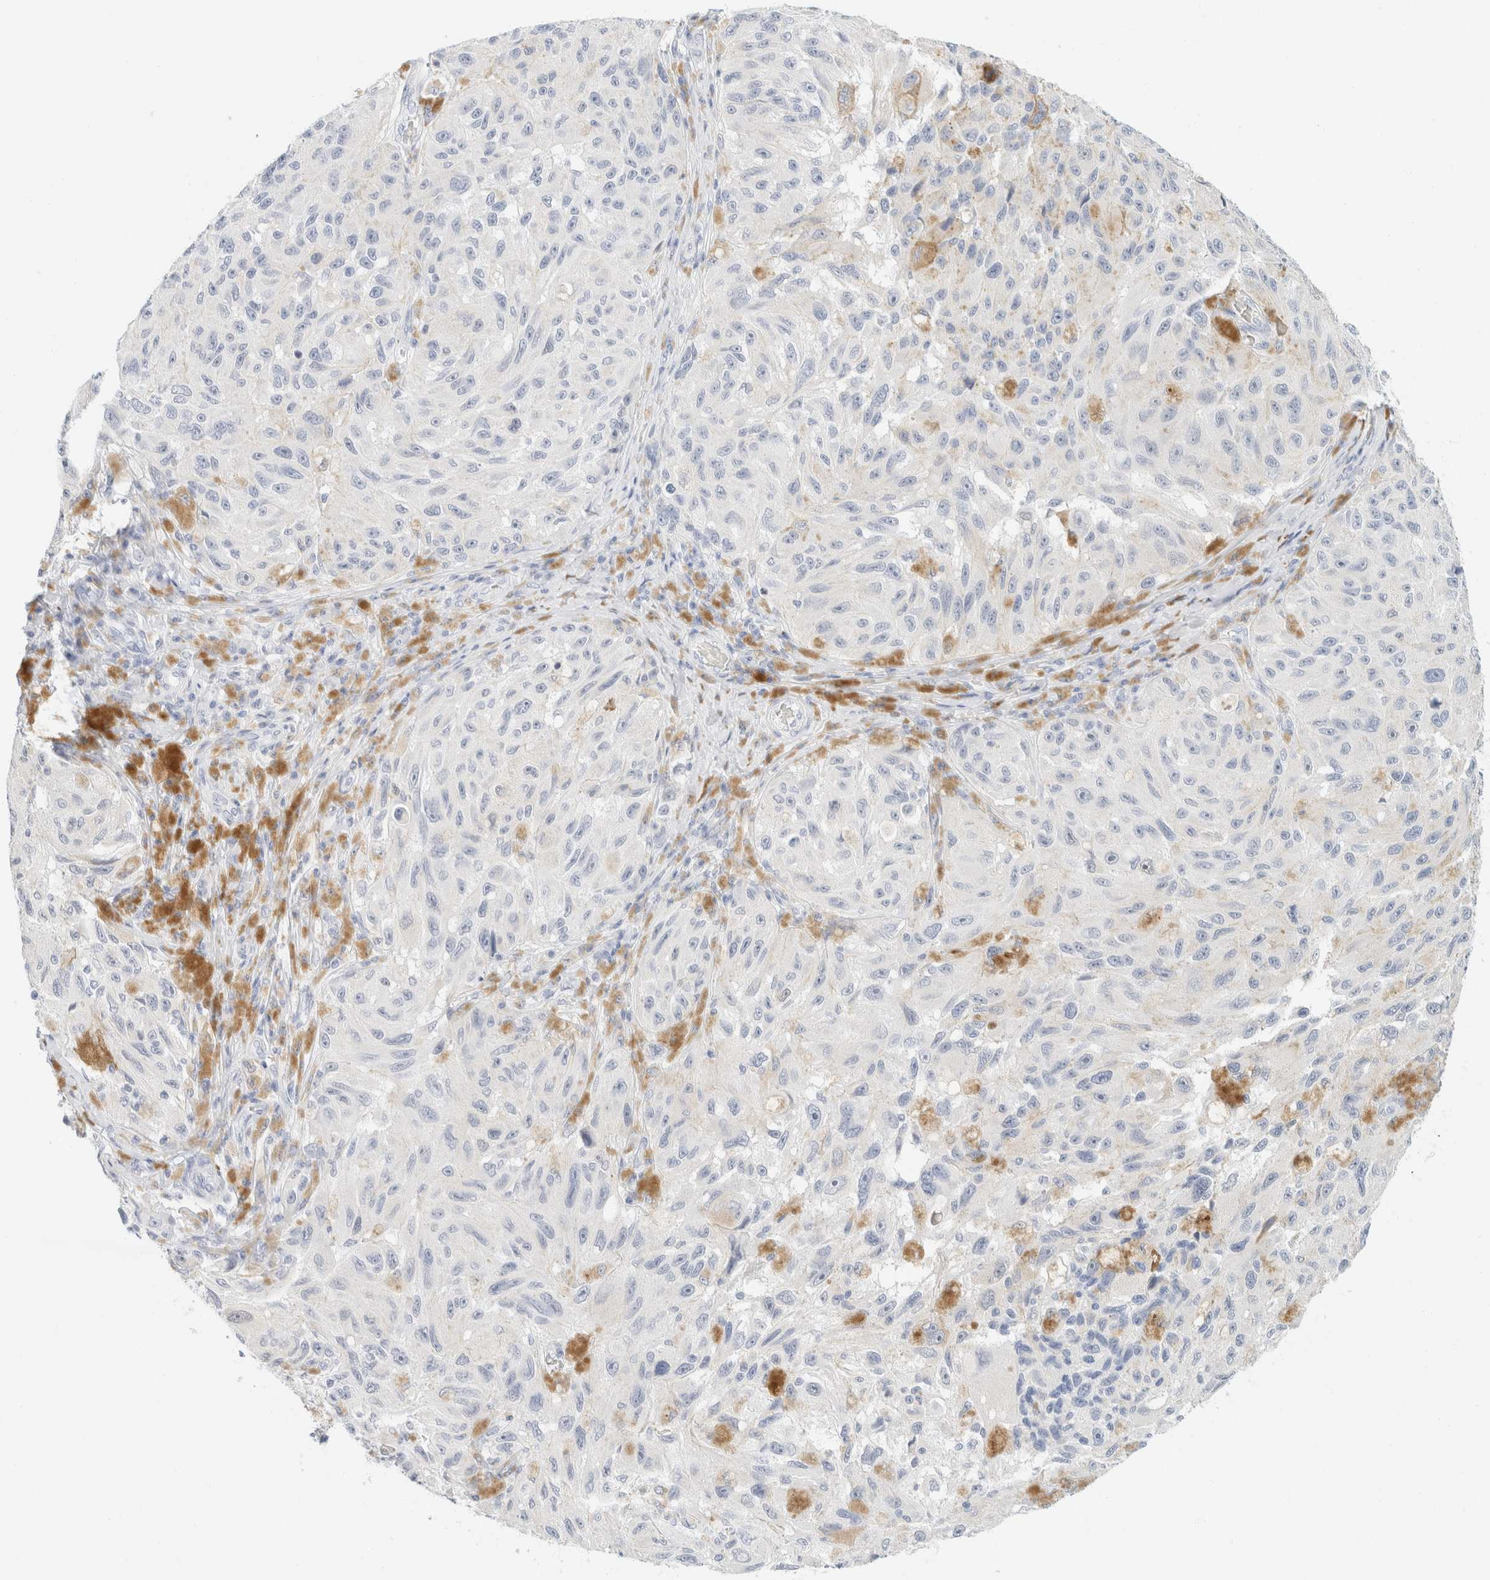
{"staining": {"intensity": "negative", "quantity": "none", "location": "none"}, "tissue": "melanoma", "cell_type": "Tumor cells", "image_type": "cancer", "snomed": [{"axis": "morphology", "description": "Malignant melanoma, NOS"}, {"axis": "topography", "description": "Skin"}], "caption": "Immunohistochemical staining of malignant melanoma exhibits no significant expression in tumor cells. (DAB (3,3'-diaminobenzidine) immunohistochemistry with hematoxylin counter stain).", "gene": "KRT20", "patient": {"sex": "female", "age": 73}}